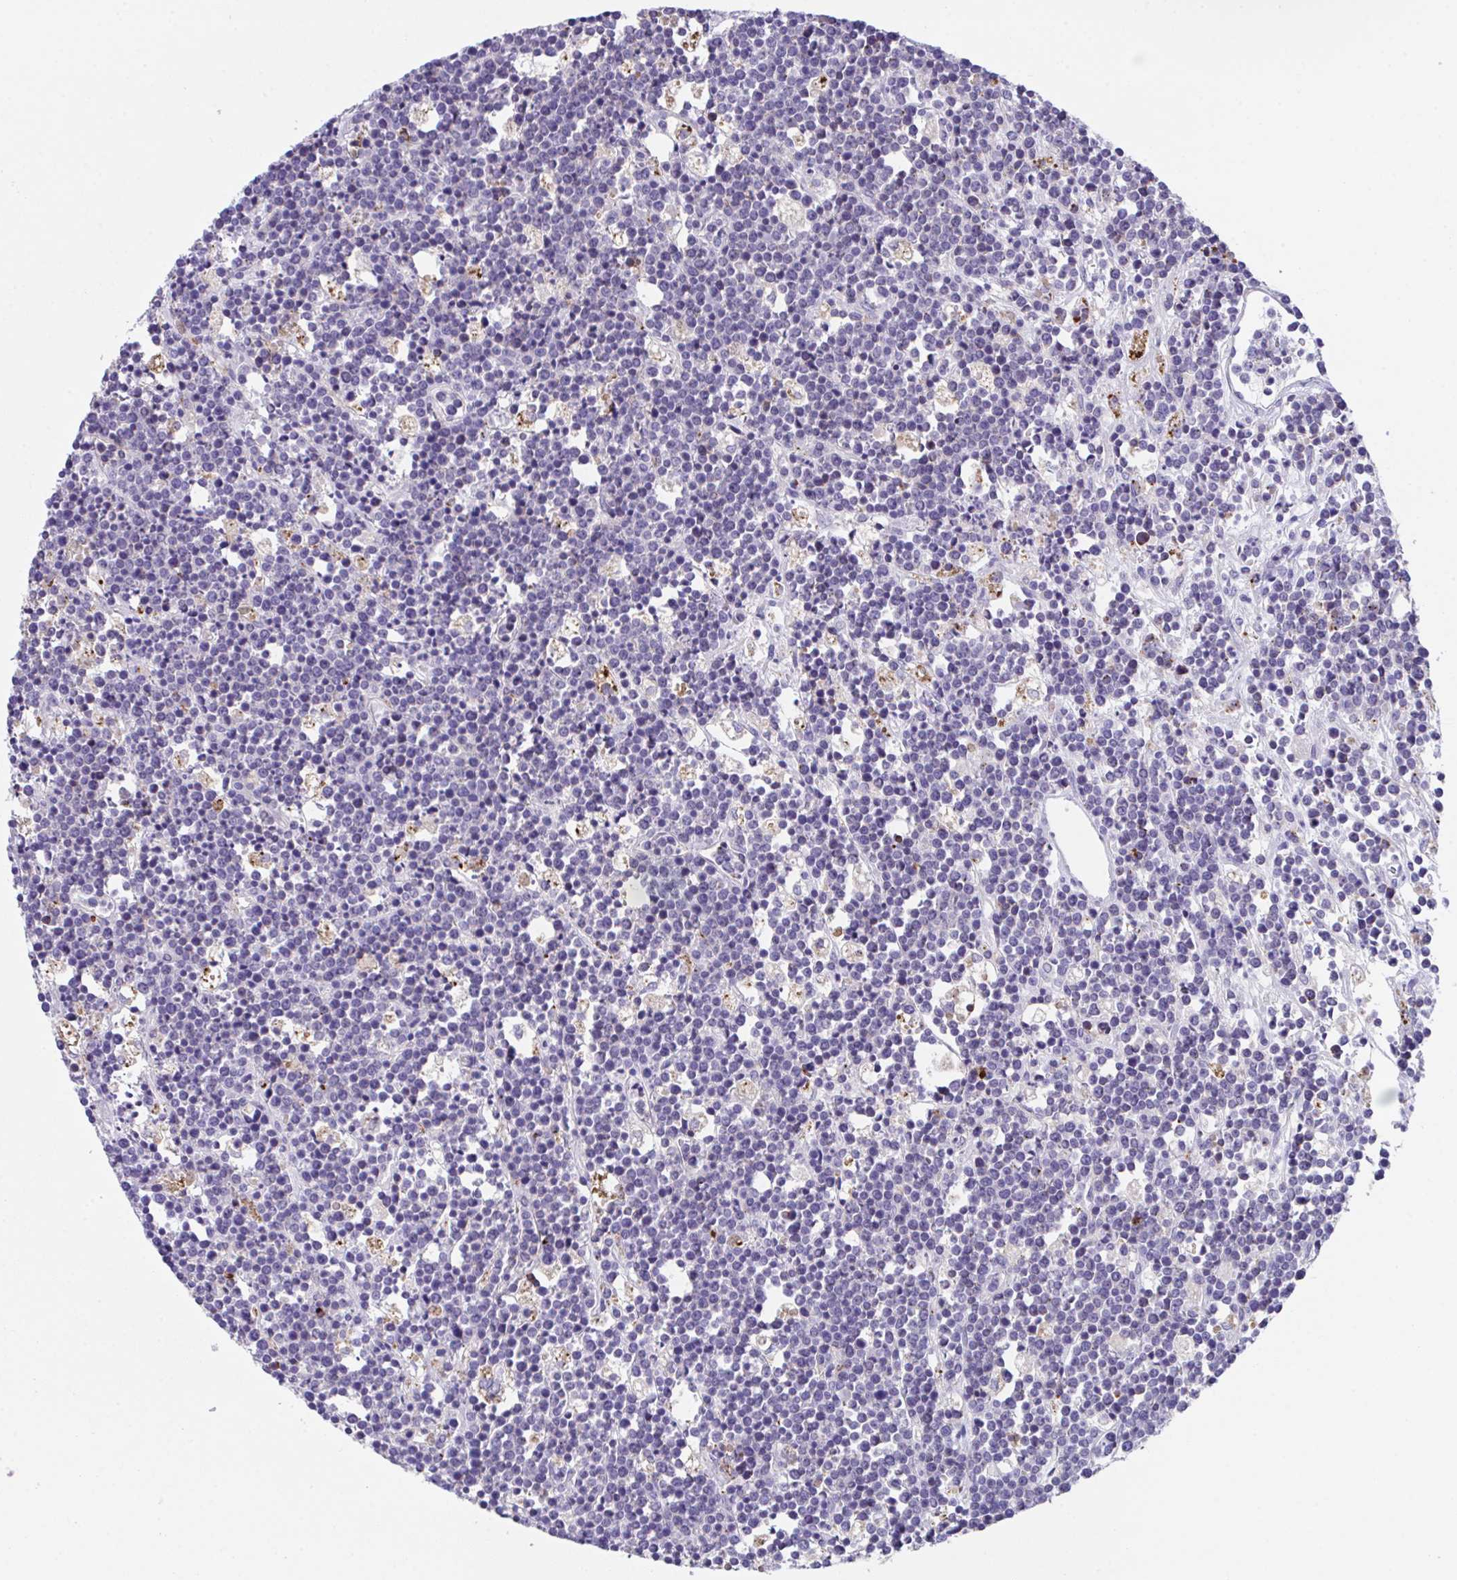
{"staining": {"intensity": "negative", "quantity": "none", "location": "none"}, "tissue": "lymphoma", "cell_type": "Tumor cells", "image_type": "cancer", "snomed": [{"axis": "morphology", "description": "Malignant lymphoma, non-Hodgkin's type, High grade"}, {"axis": "topography", "description": "Ovary"}], "caption": "IHC micrograph of lymphoma stained for a protein (brown), which shows no staining in tumor cells.", "gene": "HACD4", "patient": {"sex": "female", "age": 56}}